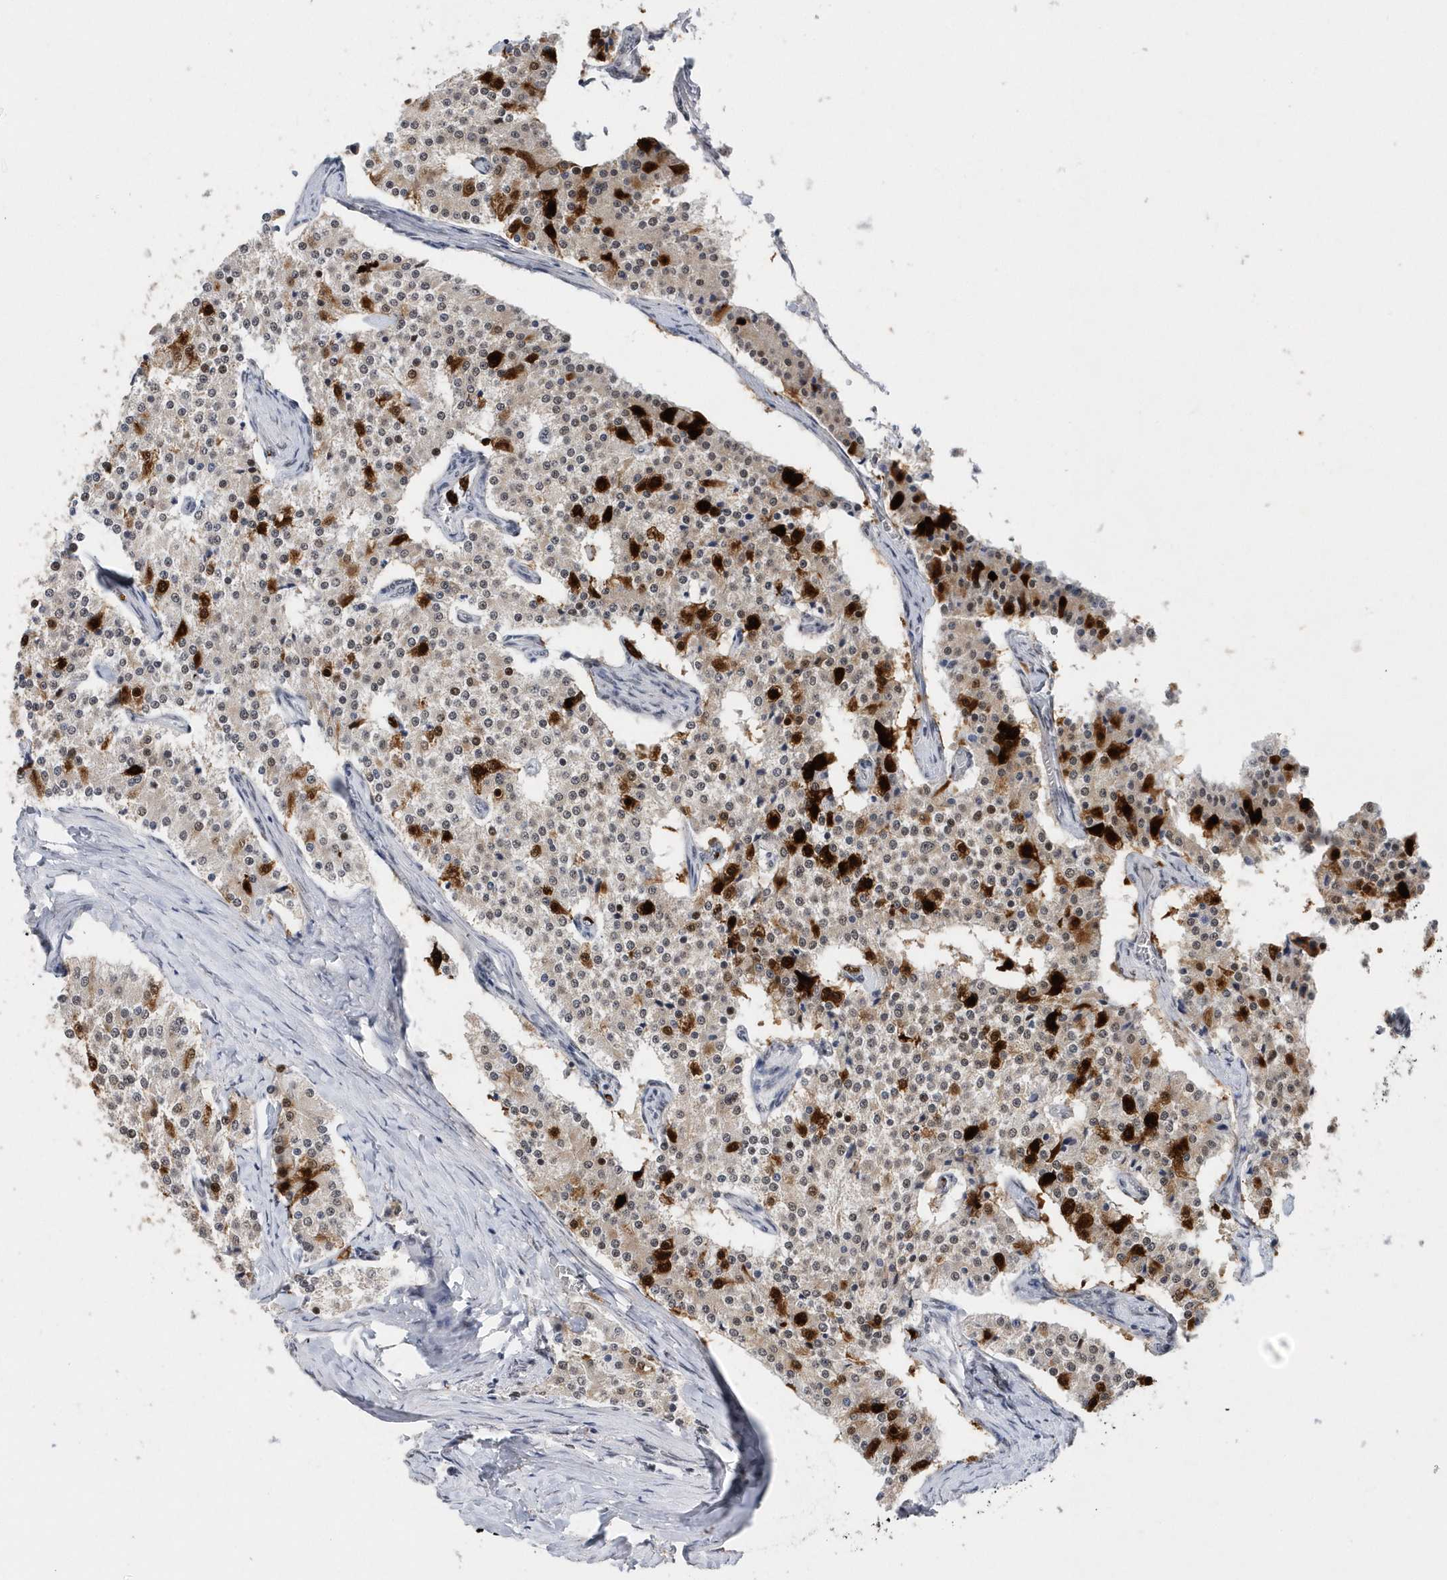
{"staining": {"intensity": "weak", "quantity": "<25%", "location": "nuclear"}, "tissue": "carcinoid", "cell_type": "Tumor cells", "image_type": "cancer", "snomed": [{"axis": "morphology", "description": "Carcinoid, malignant, NOS"}, {"axis": "topography", "description": "Colon"}], "caption": "Tumor cells are negative for protein expression in human carcinoid. (DAB (3,3'-diaminobenzidine) immunohistochemistry (IHC) with hematoxylin counter stain).", "gene": "RPP30", "patient": {"sex": "female", "age": 52}}